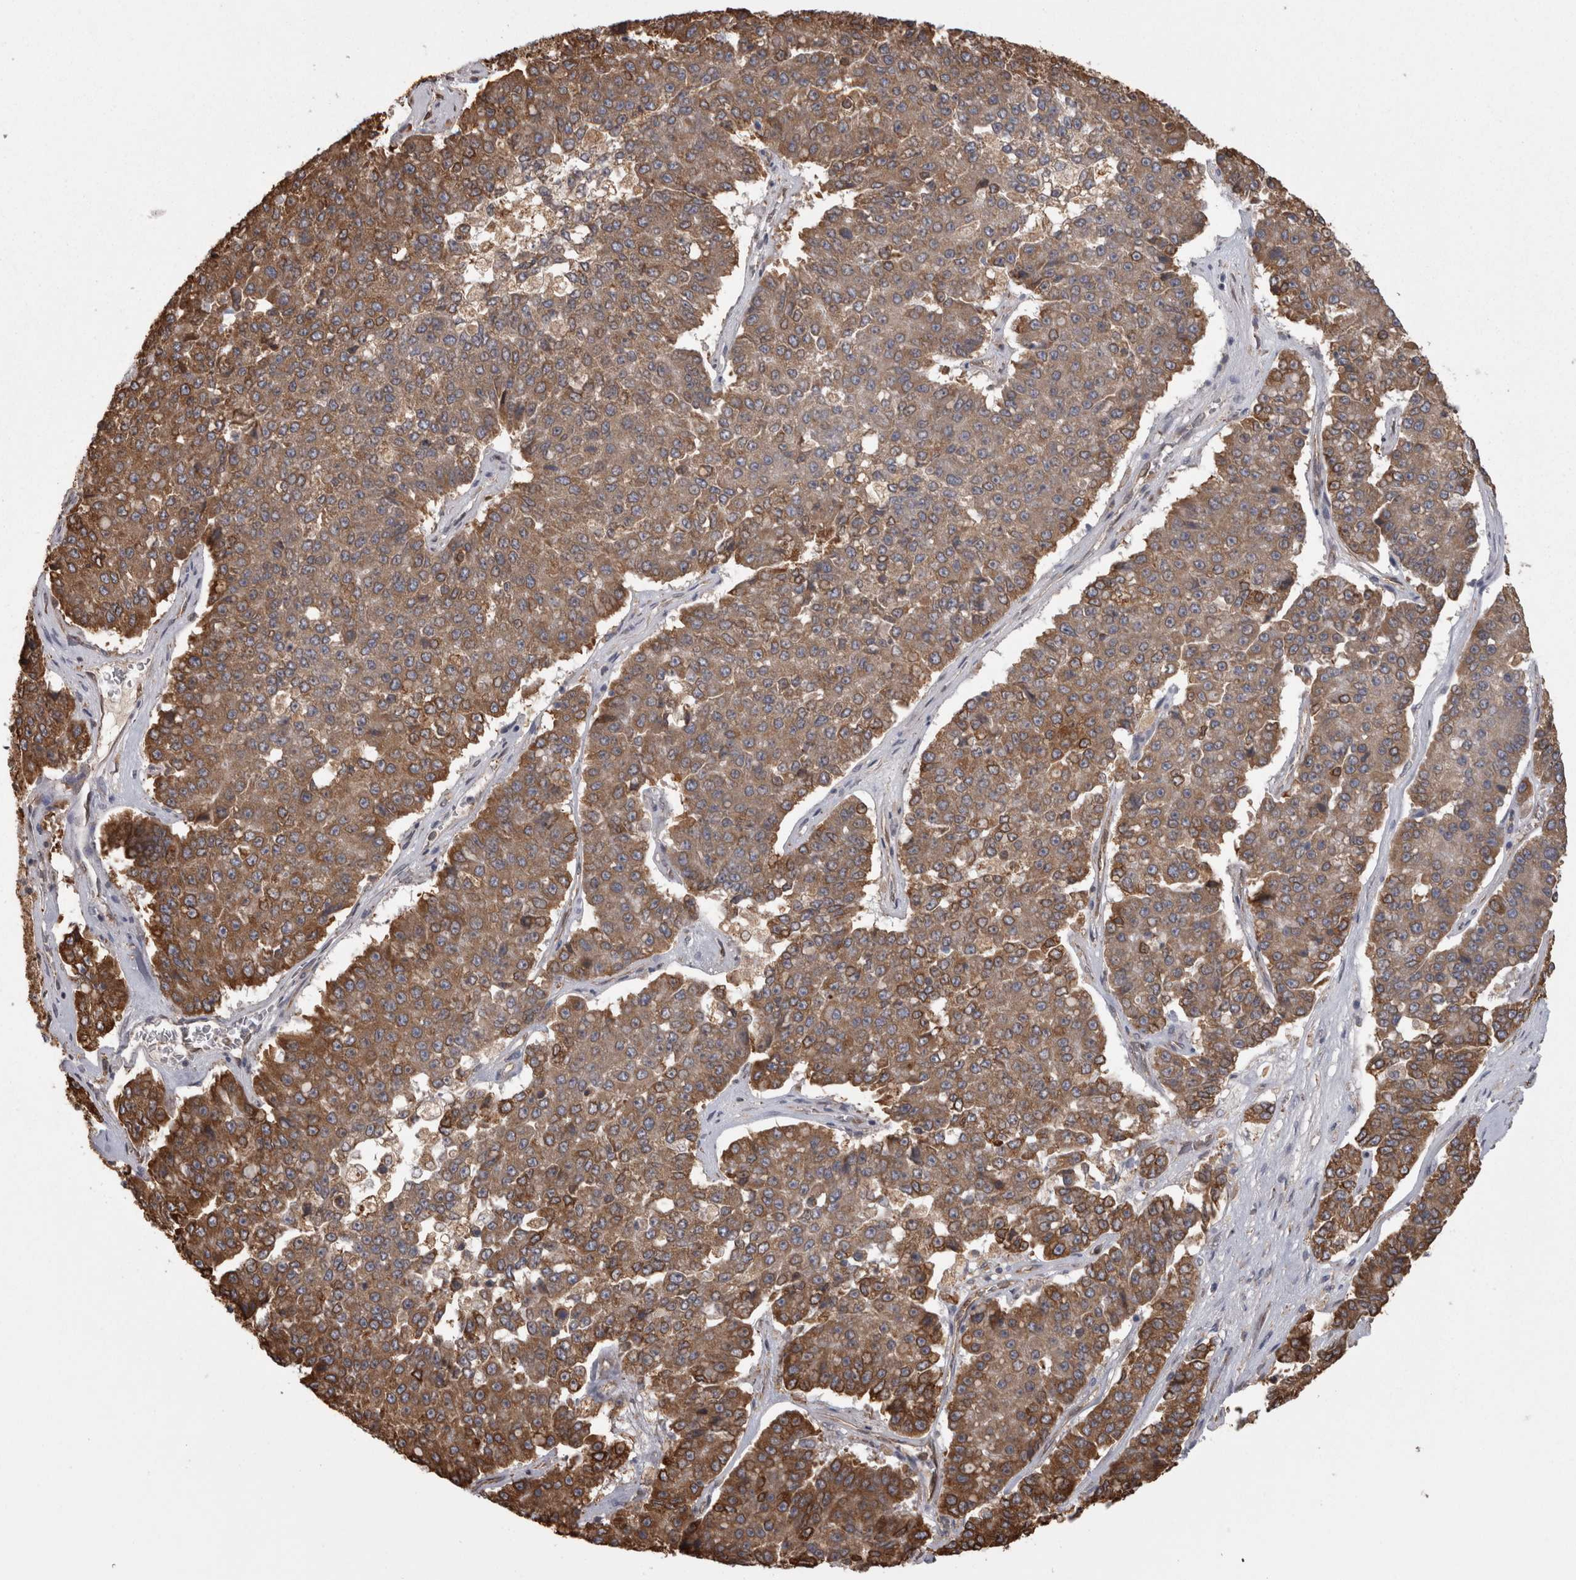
{"staining": {"intensity": "moderate", "quantity": ">75%", "location": "cytoplasmic/membranous"}, "tissue": "pancreatic cancer", "cell_type": "Tumor cells", "image_type": "cancer", "snomed": [{"axis": "morphology", "description": "Adenocarcinoma, NOS"}, {"axis": "topography", "description": "Pancreas"}], "caption": "Immunohistochemistry (IHC) histopathology image of neoplastic tissue: pancreatic cancer stained using IHC displays medium levels of moderate protein expression localized specifically in the cytoplasmic/membranous of tumor cells, appearing as a cytoplasmic/membranous brown color.", "gene": "PON2", "patient": {"sex": "male", "age": 50}}